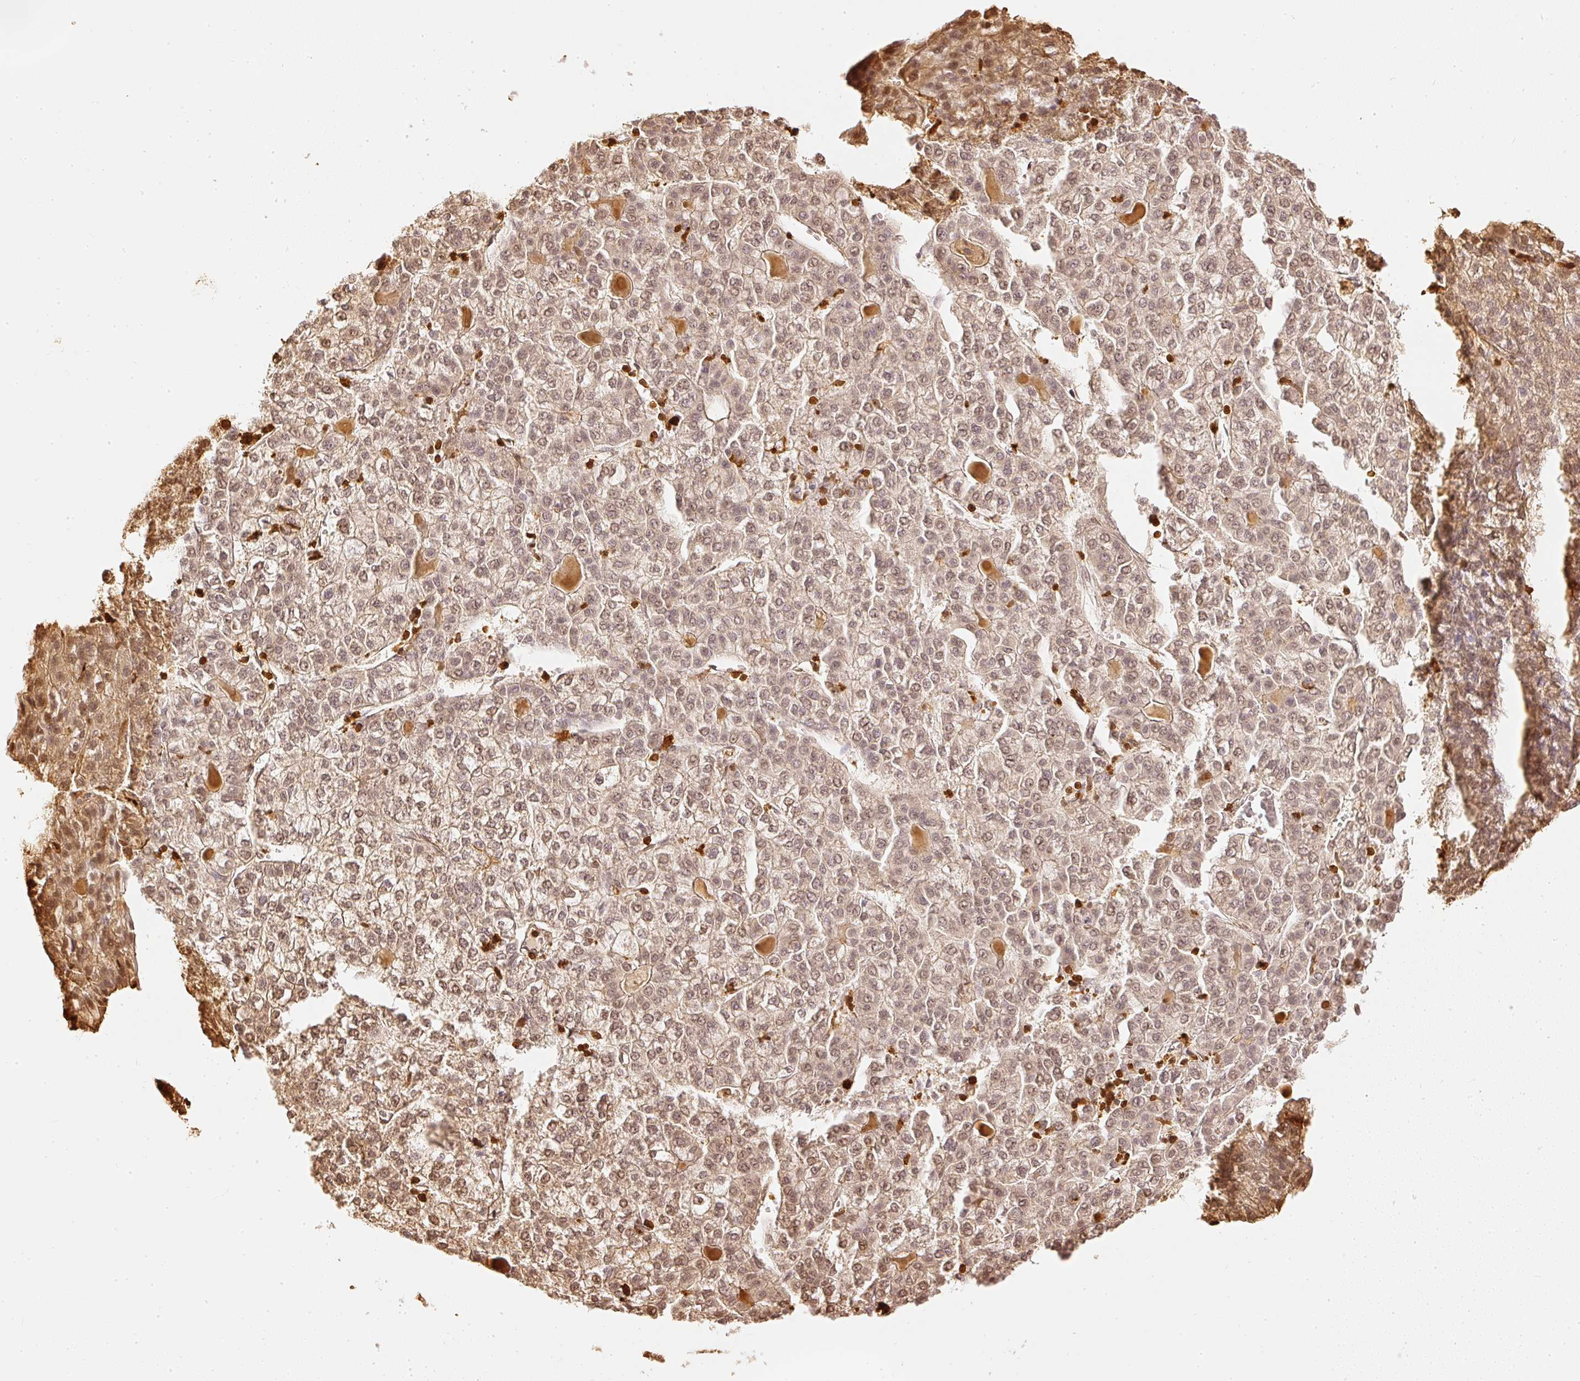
{"staining": {"intensity": "weak", "quantity": ">75%", "location": "cytoplasmic/membranous,nuclear"}, "tissue": "liver cancer", "cell_type": "Tumor cells", "image_type": "cancer", "snomed": [{"axis": "morphology", "description": "Carcinoma, Hepatocellular, NOS"}, {"axis": "topography", "description": "Liver"}], "caption": "A high-resolution photomicrograph shows immunohistochemistry staining of liver hepatocellular carcinoma, which displays weak cytoplasmic/membranous and nuclear staining in approximately >75% of tumor cells.", "gene": "PFN1", "patient": {"sex": "female", "age": 43}}